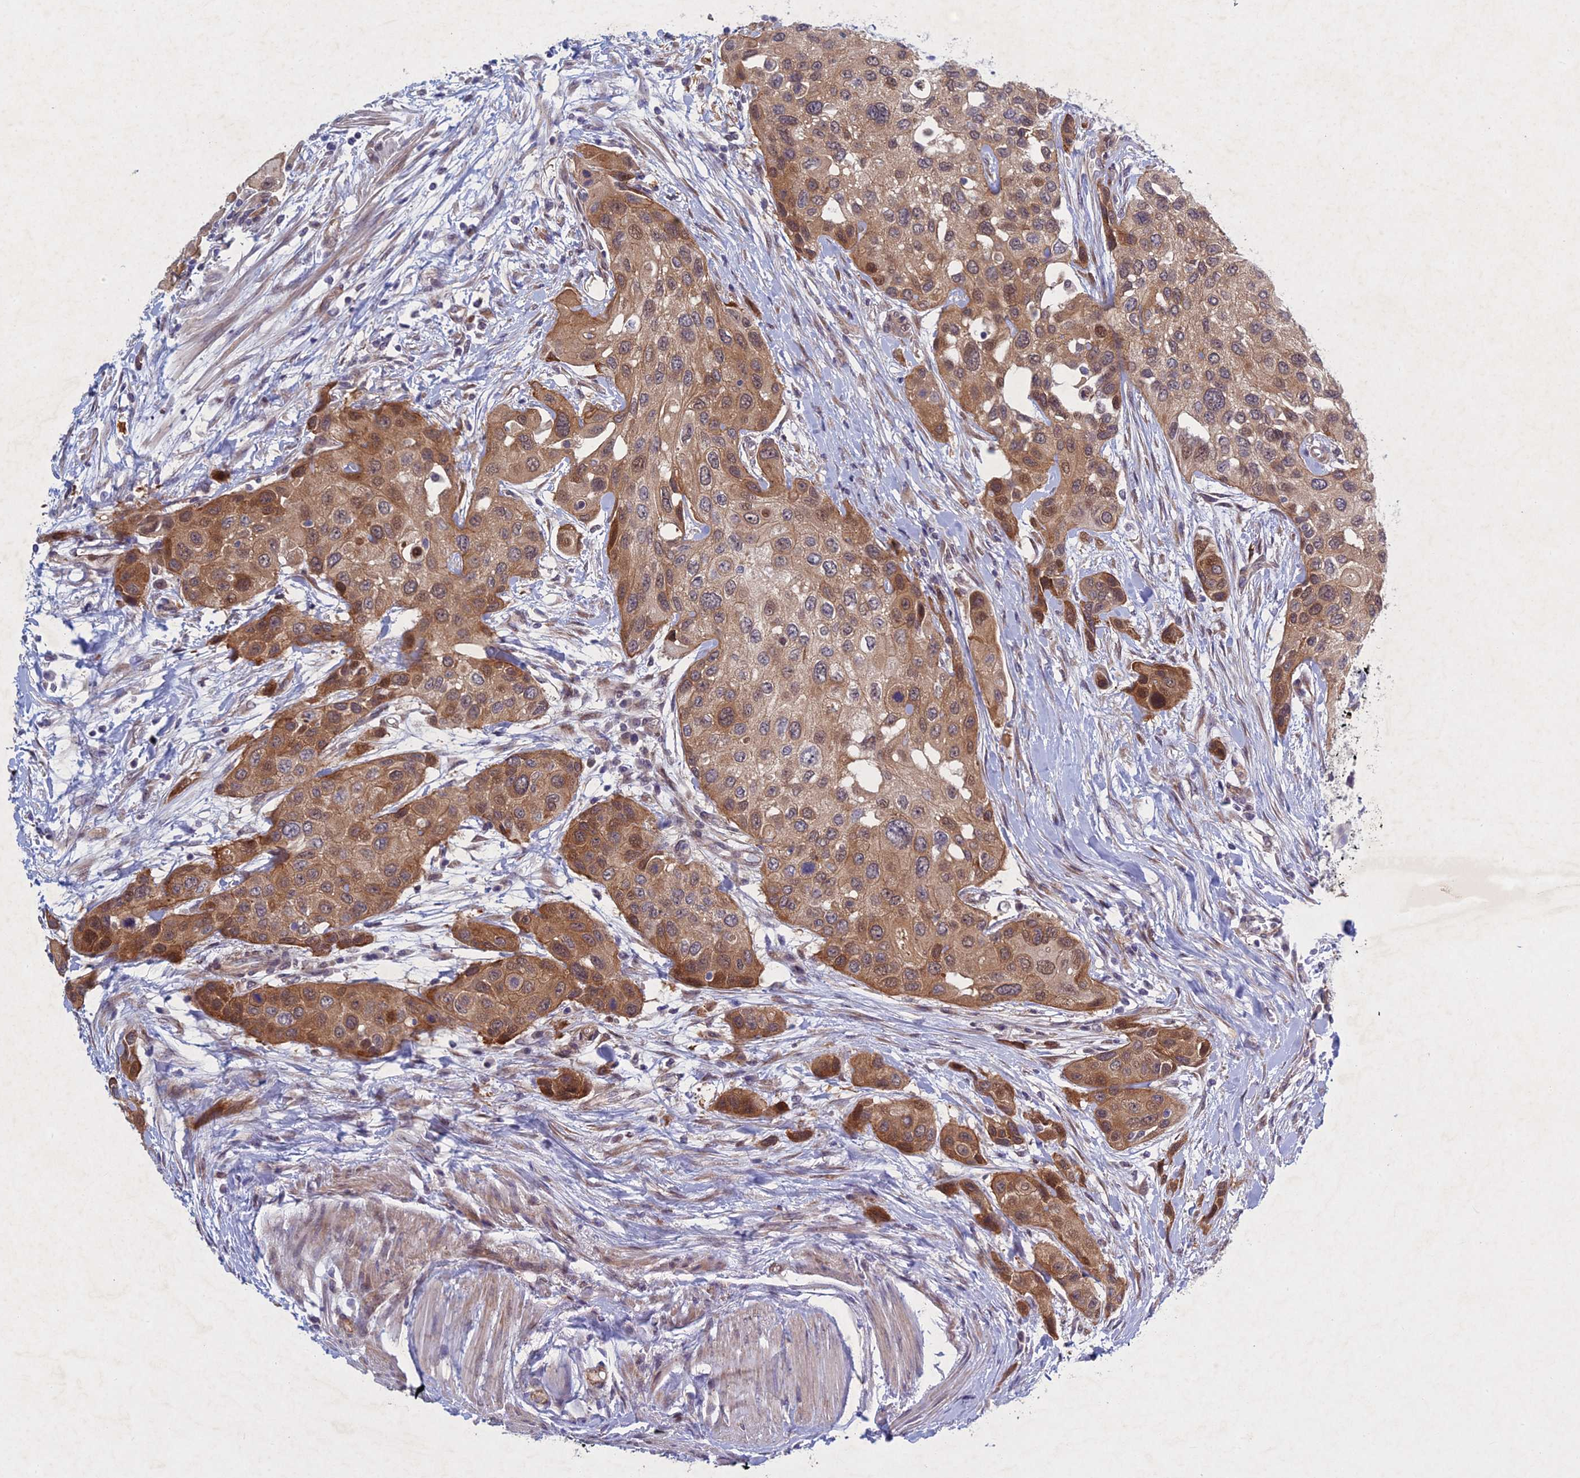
{"staining": {"intensity": "moderate", "quantity": "25%-75%", "location": "cytoplasmic/membranous"}, "tissue": "urothelial cancer", "cell_type": "Tumor cells", "image_type": "cancer", "snomed": [{"axis": "morphology", "description": "Normal tissue, NOS"}, {"axis": "morphology", "description": "Urothelial carcinoma, High grade"}, {"axis": "topography", "description": "Vascular tissue"}, {"axis": "topography", "description": "Urinary bladder"}], "caption": "This is an image of immunohistochemistry staining of urothelial cancer, which shows moderate positivity in the cytoplasmic/membranous of tumor cells.", "gene": "PTHLH", "patient": {"sex": "female", "age": 56}}